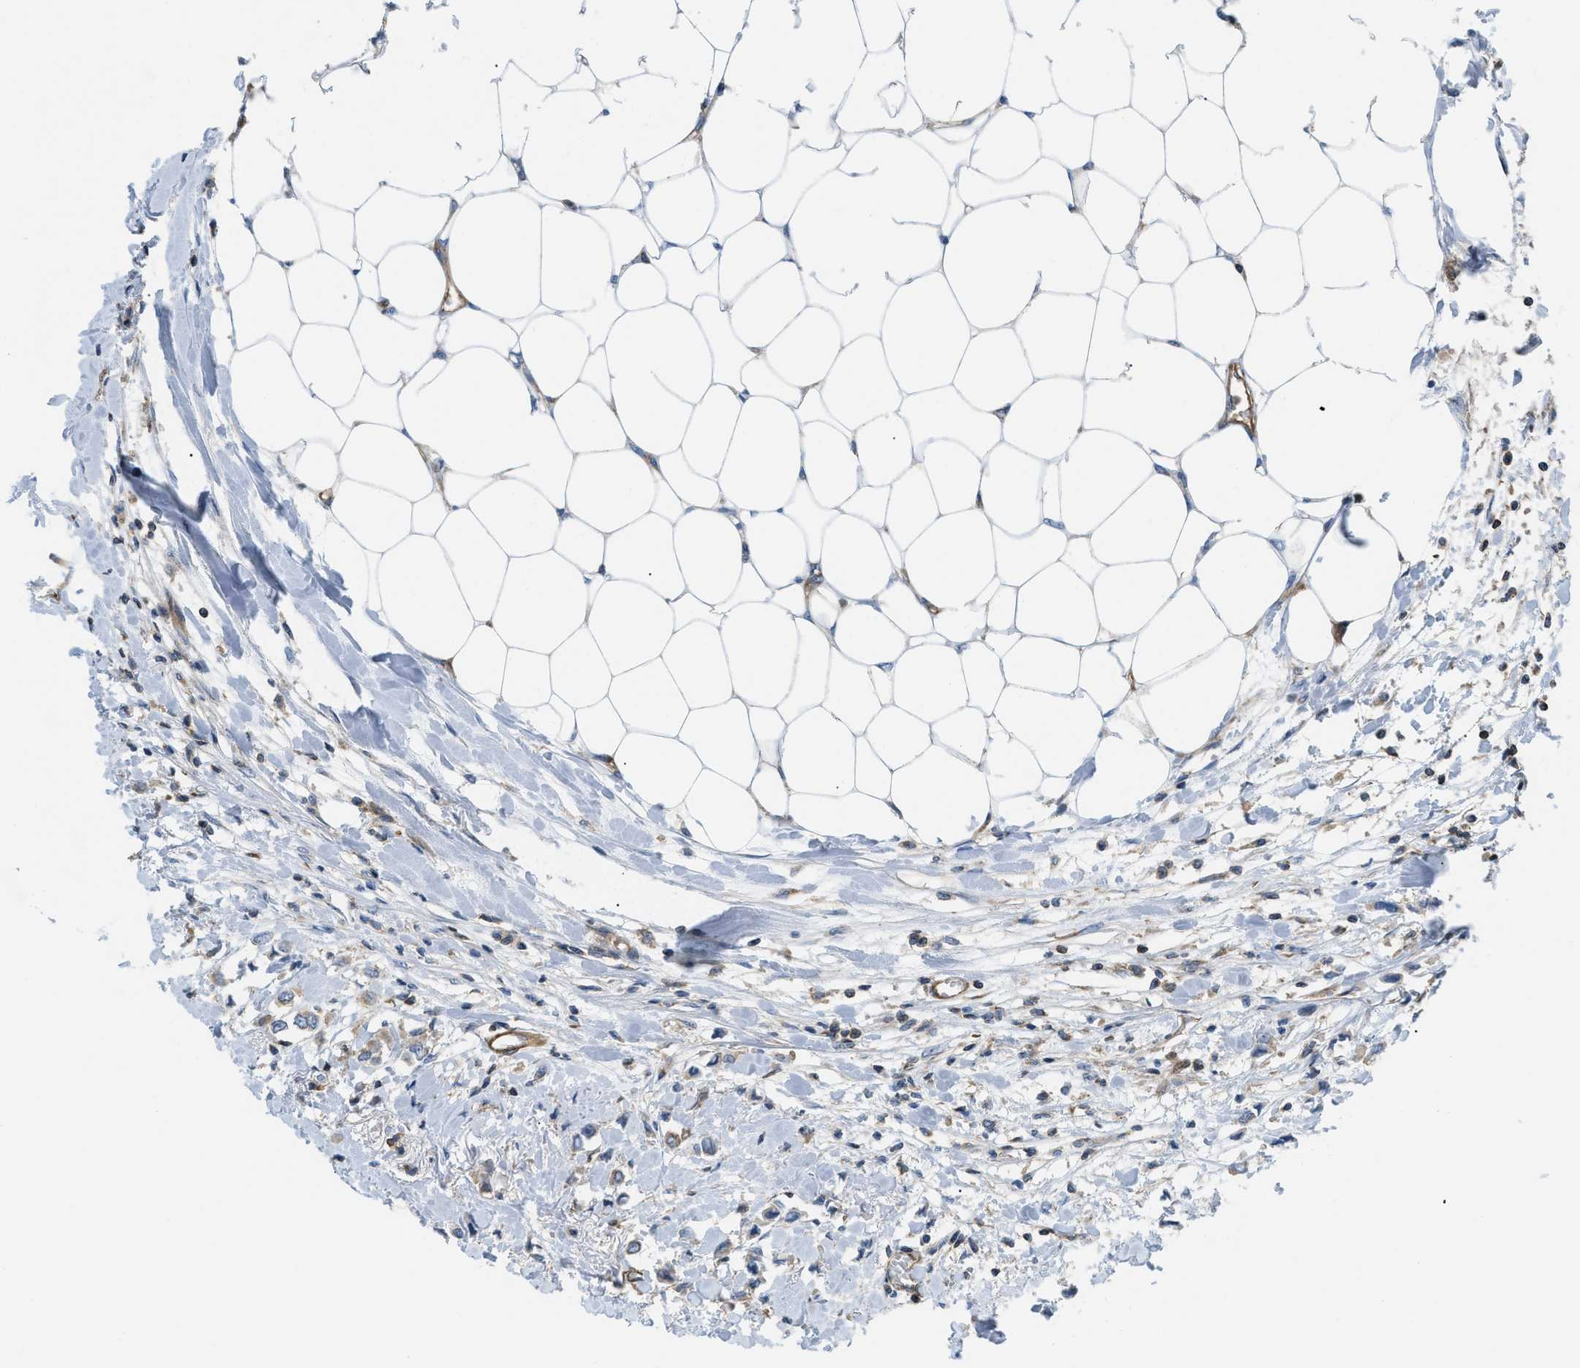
{"staining": {"intensity": "weak", "quantity": ">75%", "location": "cytoplasmic/membranous"}, "tissue": "breast cancer", "cell_type": "Tumor cells", "image_type": "cancer", "snomed": [{"axis": "morphology", "description": "Lobular carcinoma"}, {"axis": "topography", "description": "Breast"}], "caption": "There is low levels of weak cytoplasmic/membranous expression in tumor cells of breast cancer, as demonstrated by immunohistochemical staining (brown color).", "gene": "ATP2A3", "patient": {"sex": "female", "age": 51}}